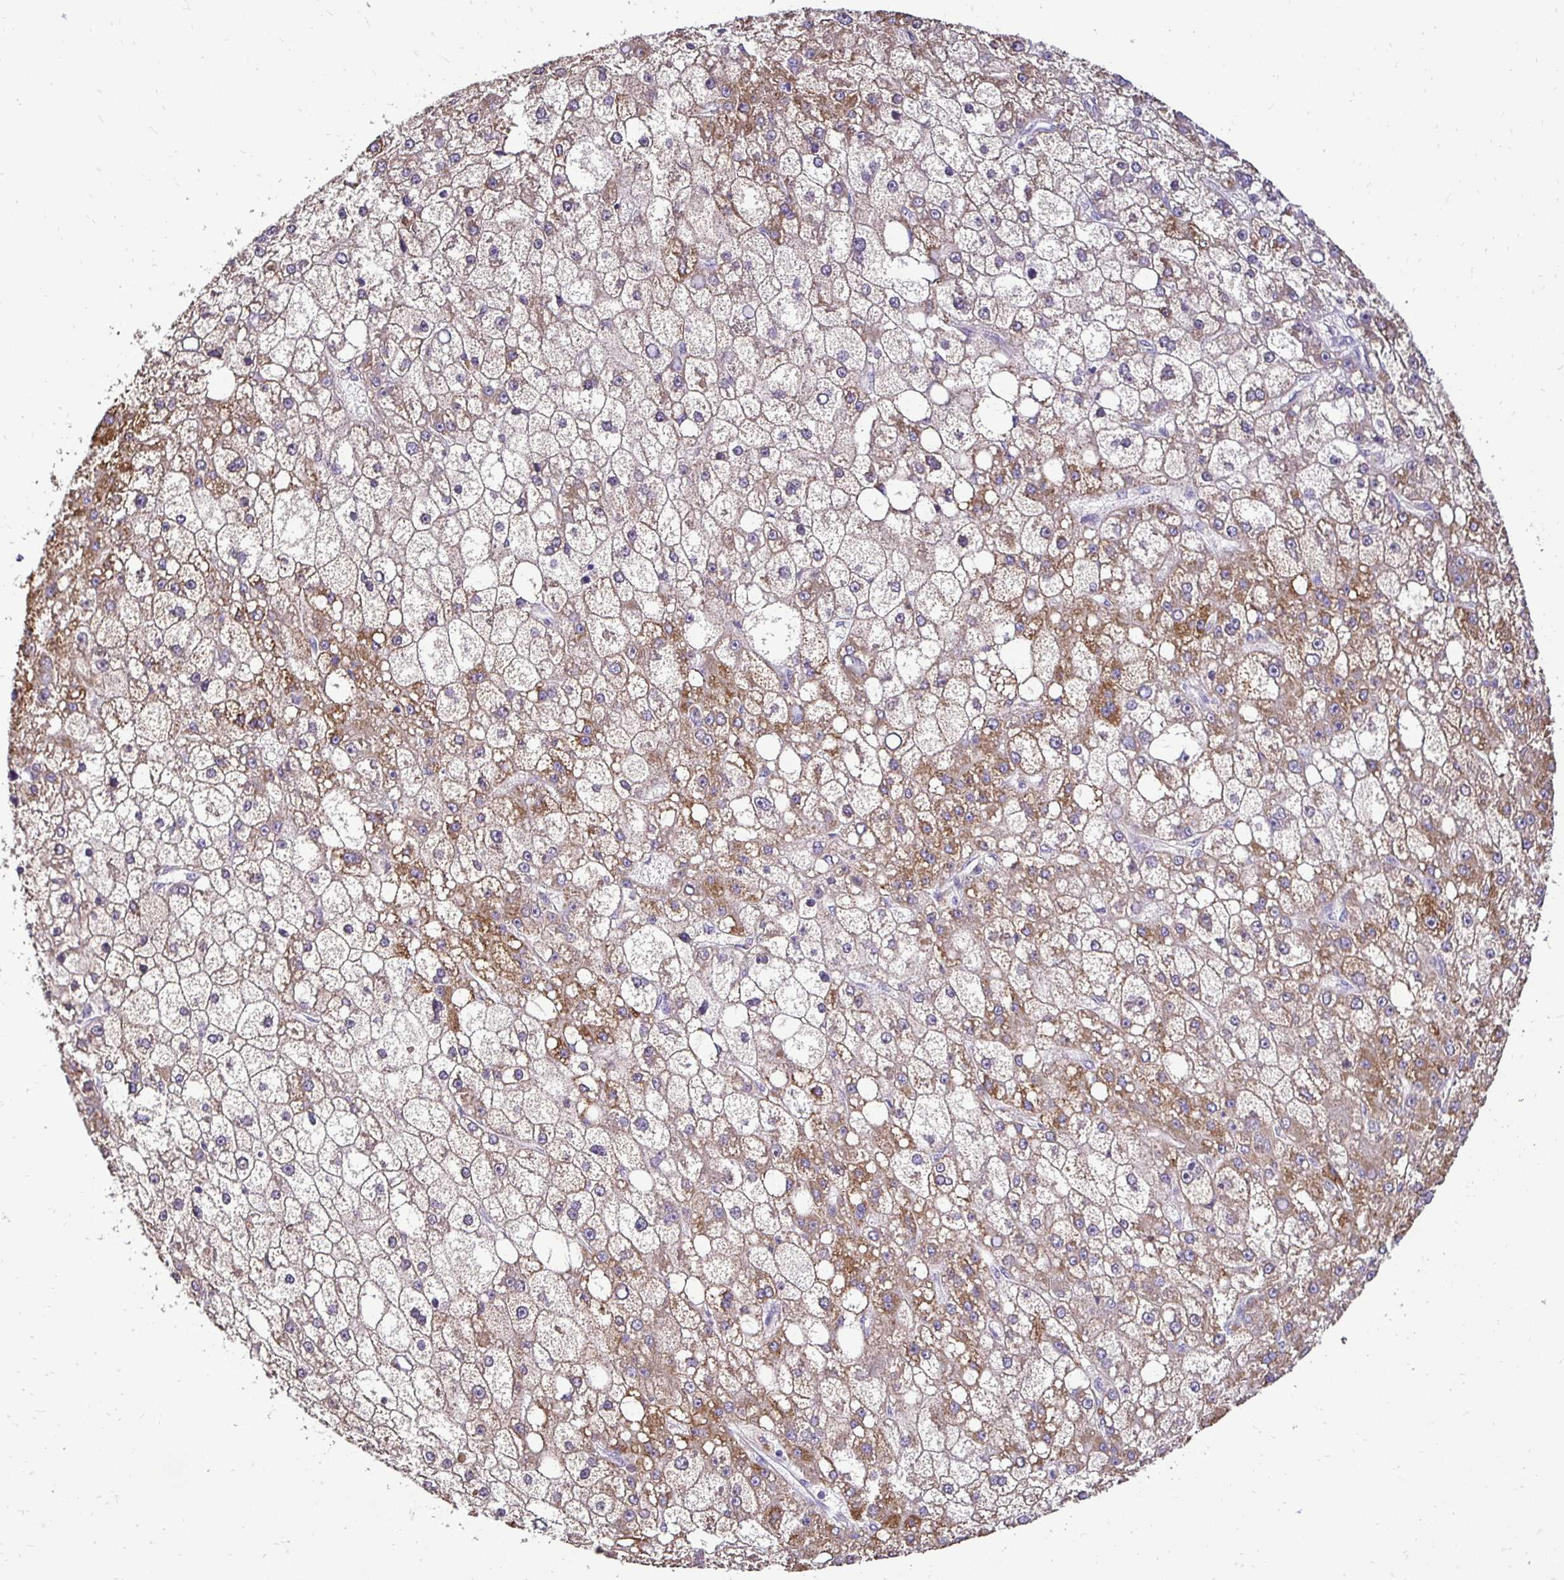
{"staining": {"intensity": "moderate", "quantity": "25%-75%", "location": "cytoplasmic/membranous"}, "tissue": "liver cancer", "cell_type": "Tumor cells", "image_type": "cancer", "snomed": [{"axis": "morphology", "description": "Carcinoma, Hepatocellular, NOS"}, {"axis": "topography", "description": "Liver"}], "caption": "Immunohistochemistry of hepatocellular carcinoma (liver) exhibits medium levels of moderate cytoplasmic/membranous positivity in approximately 25%-75% of tumor cells. (Stains: DAB in brown, nuclei in blue, Microscopy: brightfield microscopy at high magnification).", "gene": "RHEBL1", "patient": {"sex": "male", "age": 67}}